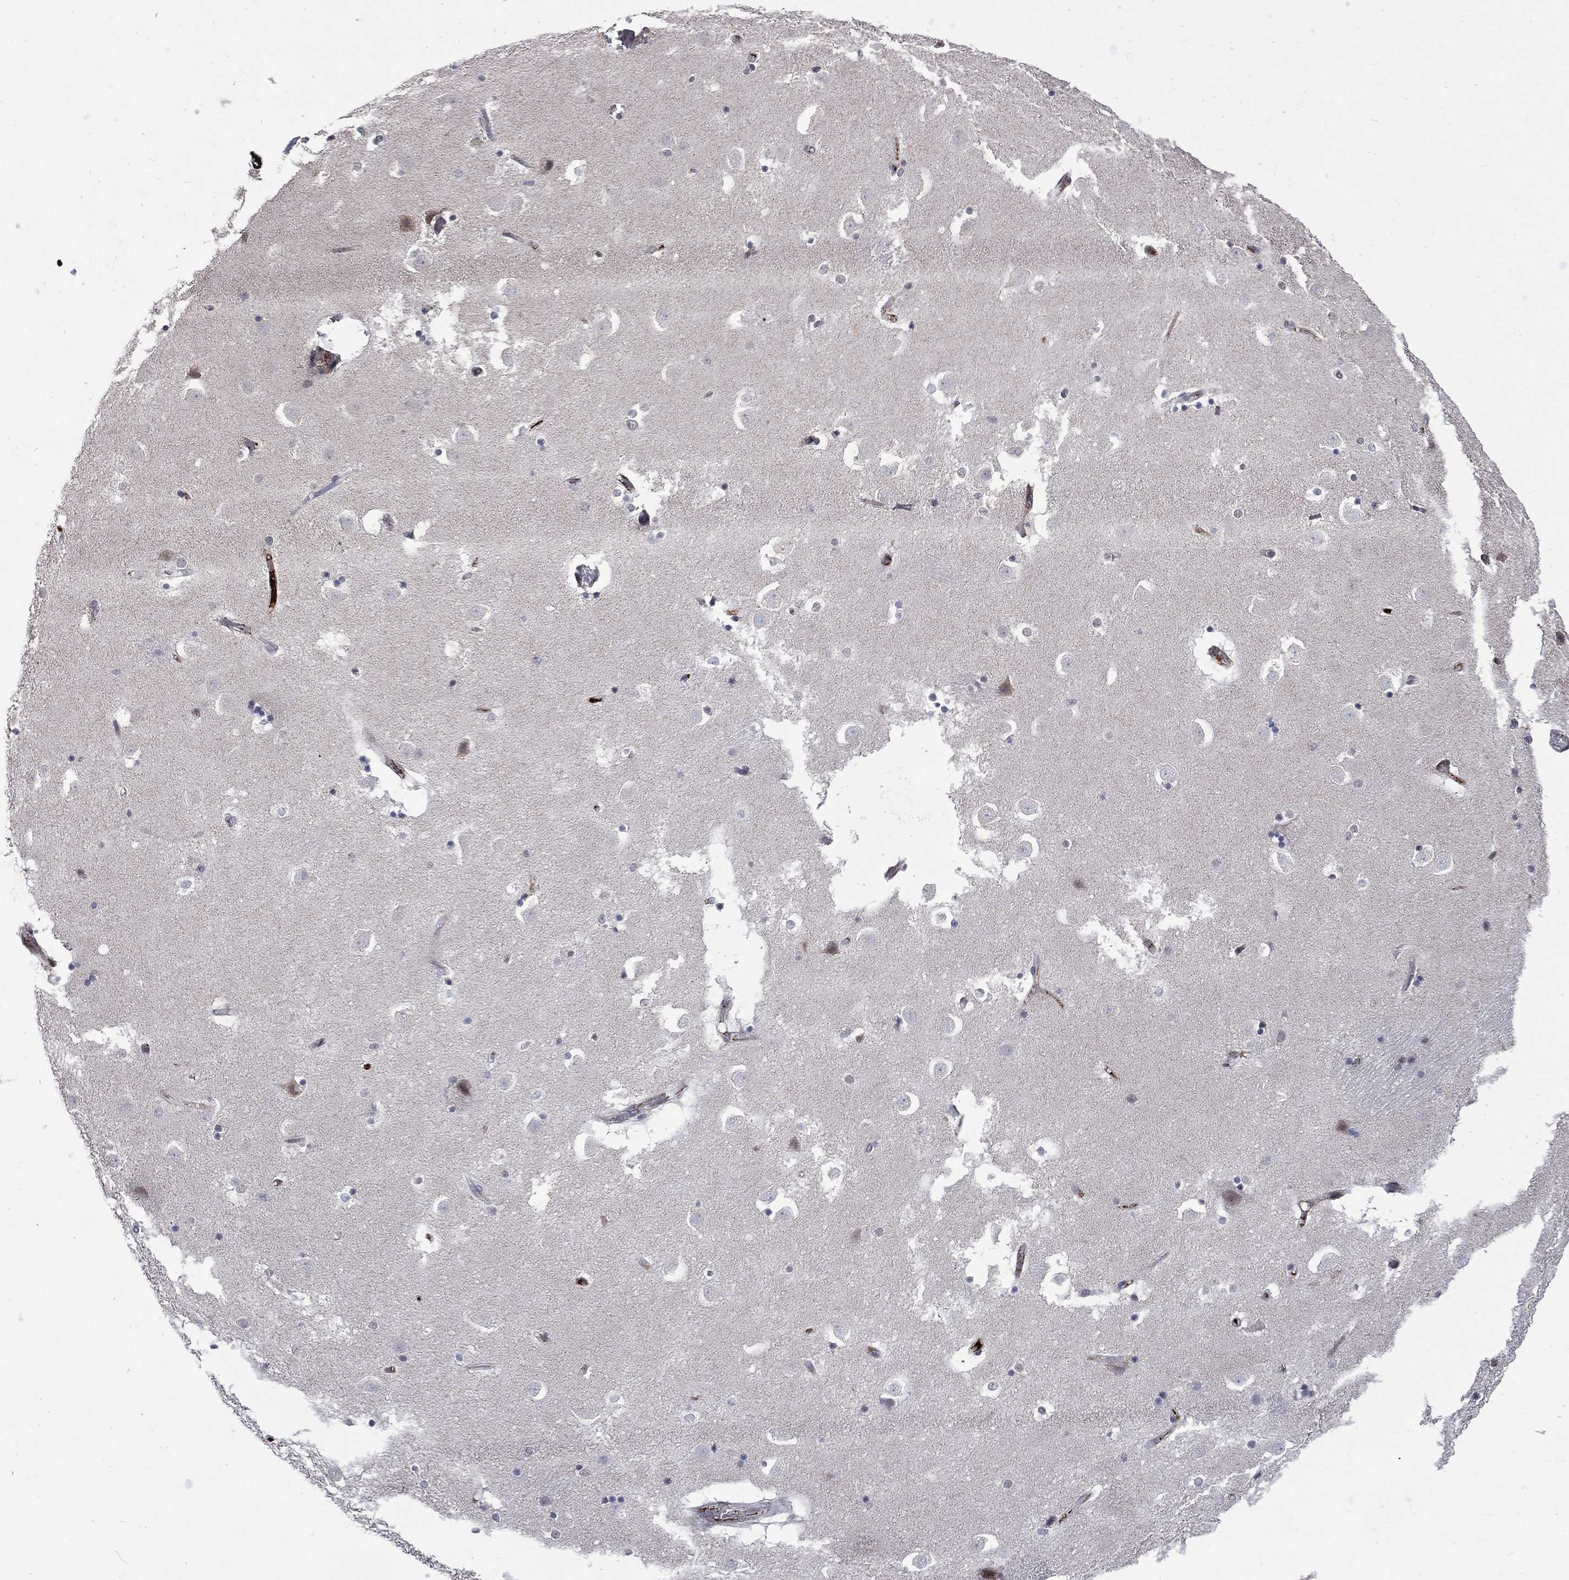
{"staining": {"intensity": "negative", "quantity": "none", "location": "none"}, "tissue": "caudate", "cell_type": "Glial cells", "image_type": "normal", "snomed": [{"axis": "morphology", "description": "Normal tissue, NOS"}, {"axis": "topography", "description": "Lateral ventricle wall"}], "caption": "Immunohistochemical staining of normal caudate reveals no significant positivity in glial cells.", "gene": "FGG", "patient": {"sex": "male", "age": 51}}